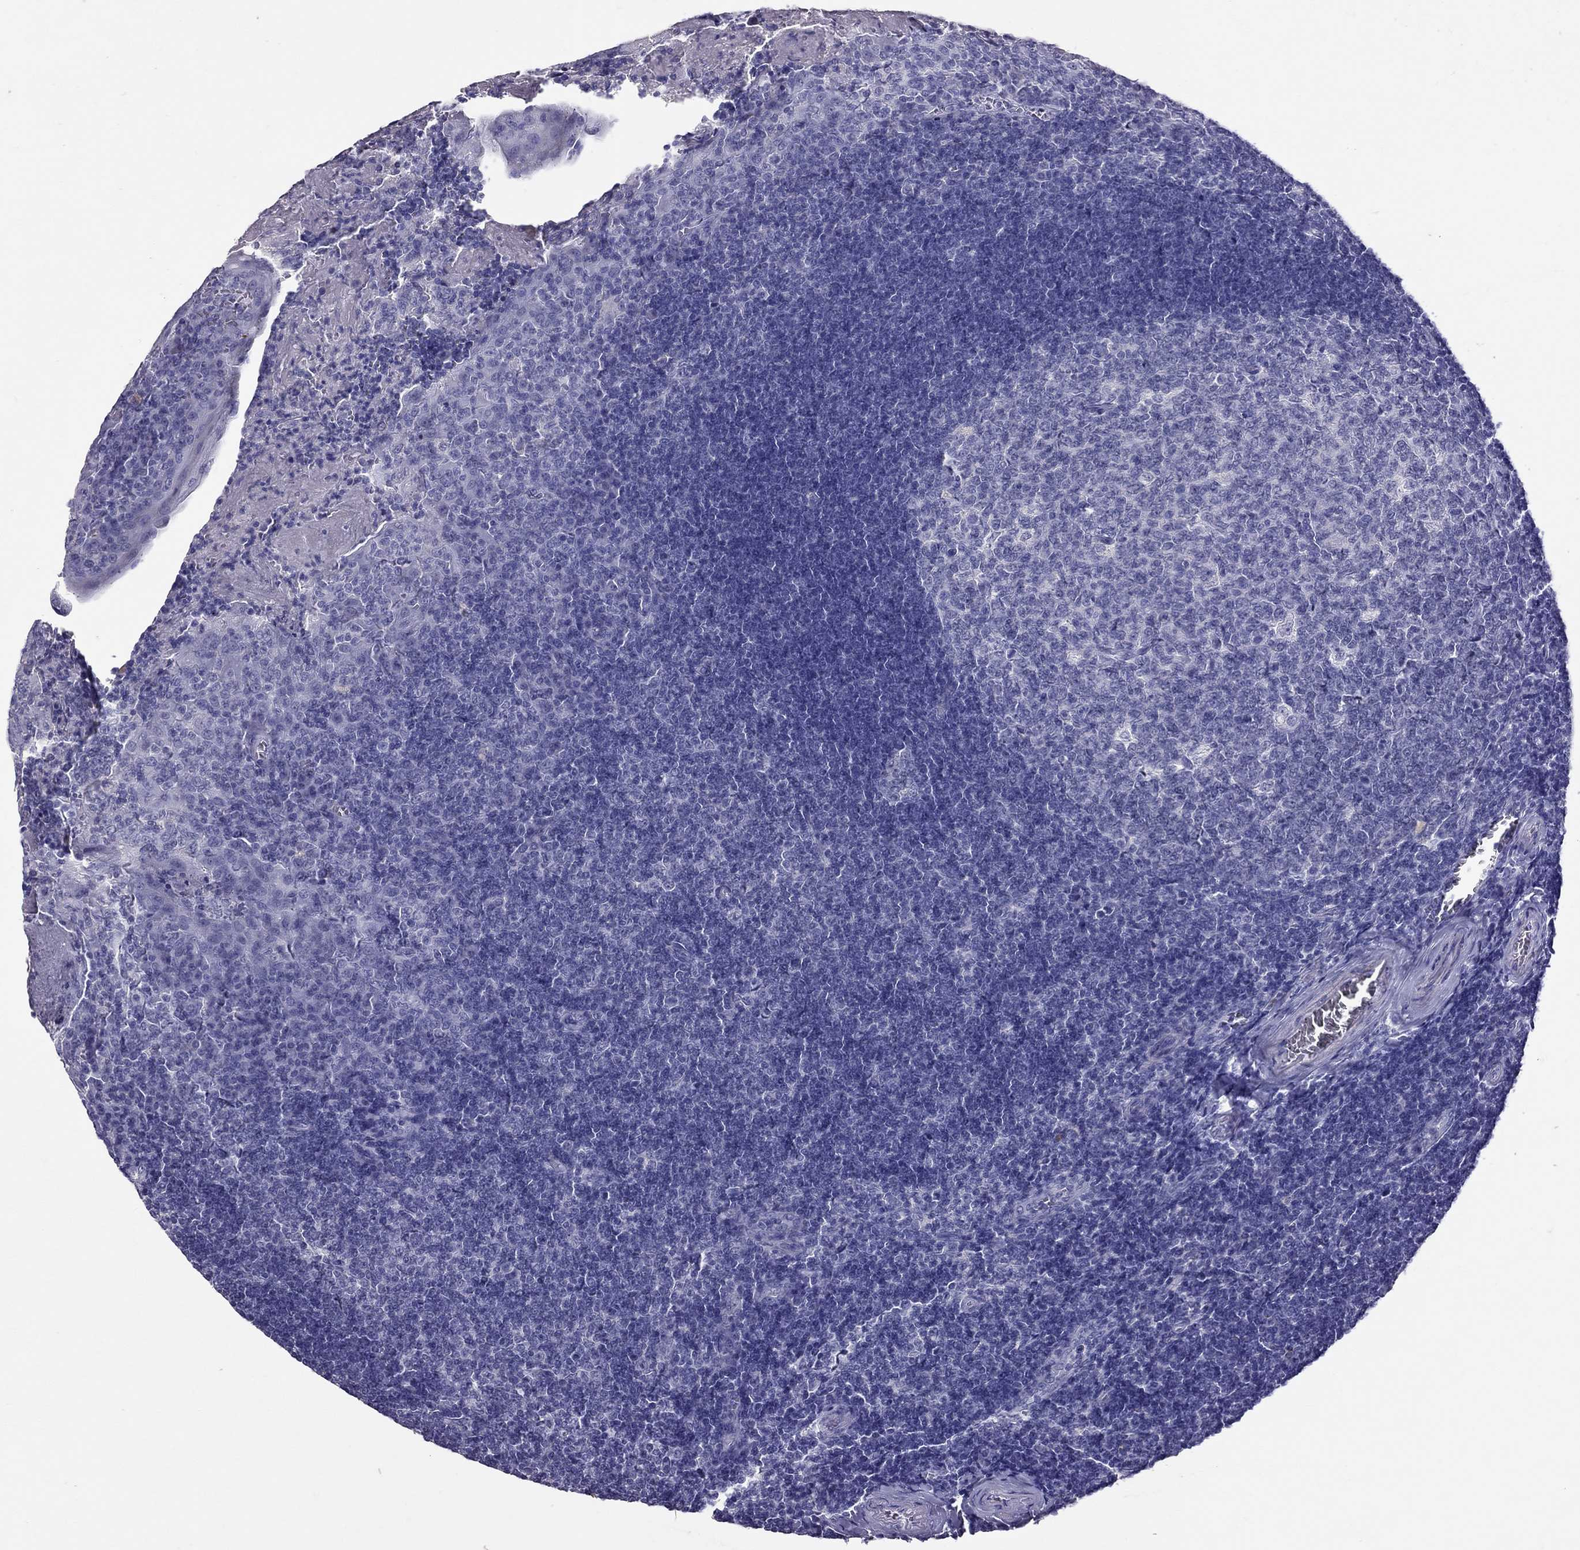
{"staining": {"intensity": "negative", "quantity": "none", "location": "none"}, "tissue": "tonsil", "cell_type": "Germinal center cells", "image_type": "normal", "snomed": [{"axis": "morphology", "description": "Normal tissue, NOS"}, {"axis": "topography", "description": "Tonsil"}], "caption": "IHC of unremarkable tonsil exhibits no expression in germinal center cells. The staining was performed using DAB to visualize the protein expression in brown, while the nuclei were stained in blue with hematoxylin (Magnification: 20x).", "gene": "PSMB11", "patient": {"sex": "female", "age": 12}}